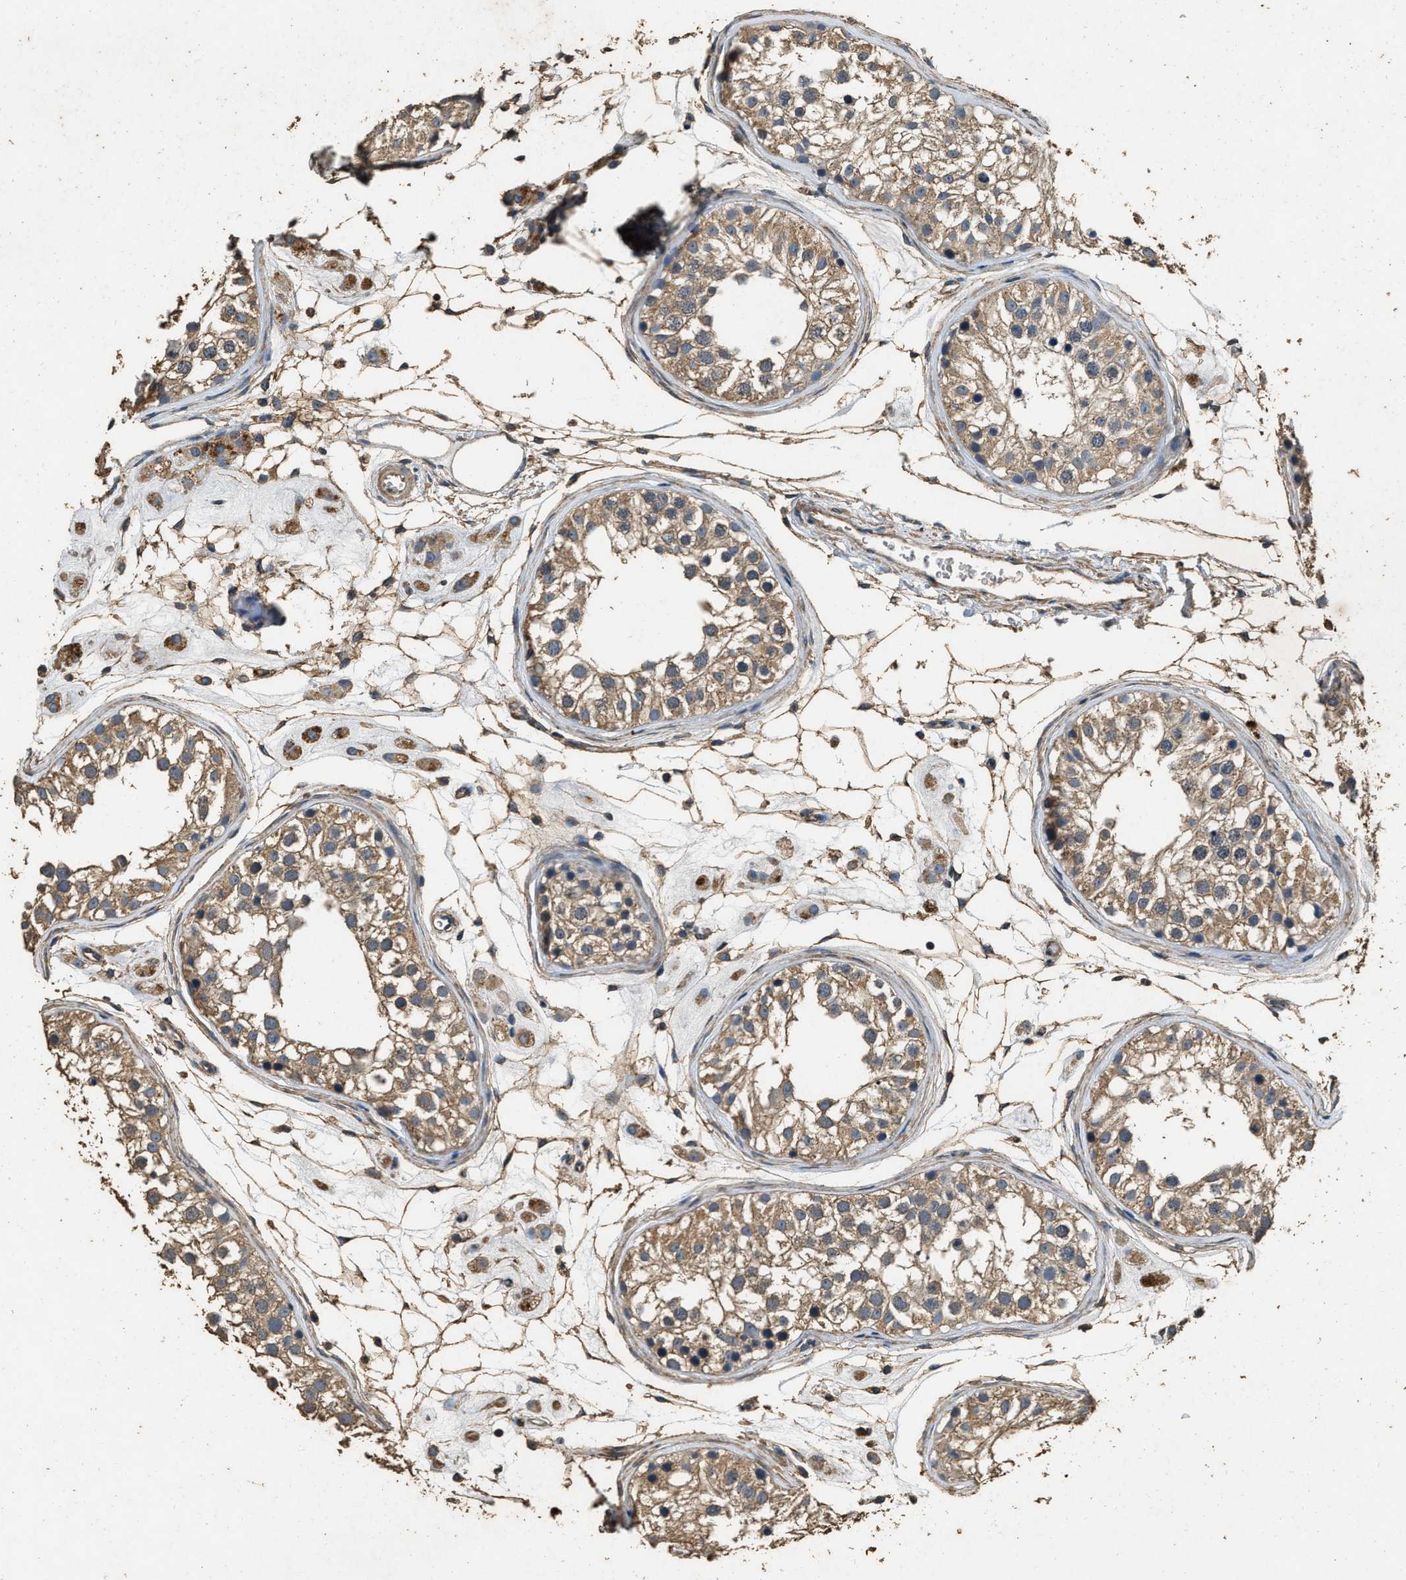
{"staining": {"intensity": "moderate", "quantity": ">75%", "location": "cytoplasmic/membranous"}, "tissue": "testis", "cell_type": "Cells in seminiferous ducts", "image_type": "normal", "snomed": [{"axis": "morphology", "description": "Normal tissue, NOS"}, {"axis": "morphology", "description": "Adenocarcinoma, metastatic, NOS"}, {"axis": "topography", "description": "Testis"}], "caption": "The histopathology image displays a brown stain indicating the presence of a protein in the cytoplasmic/membranous of cells in seminiferous ducts in testis.", "gene": "MIB1", "patient": {"sex": "male", "age": 26}}